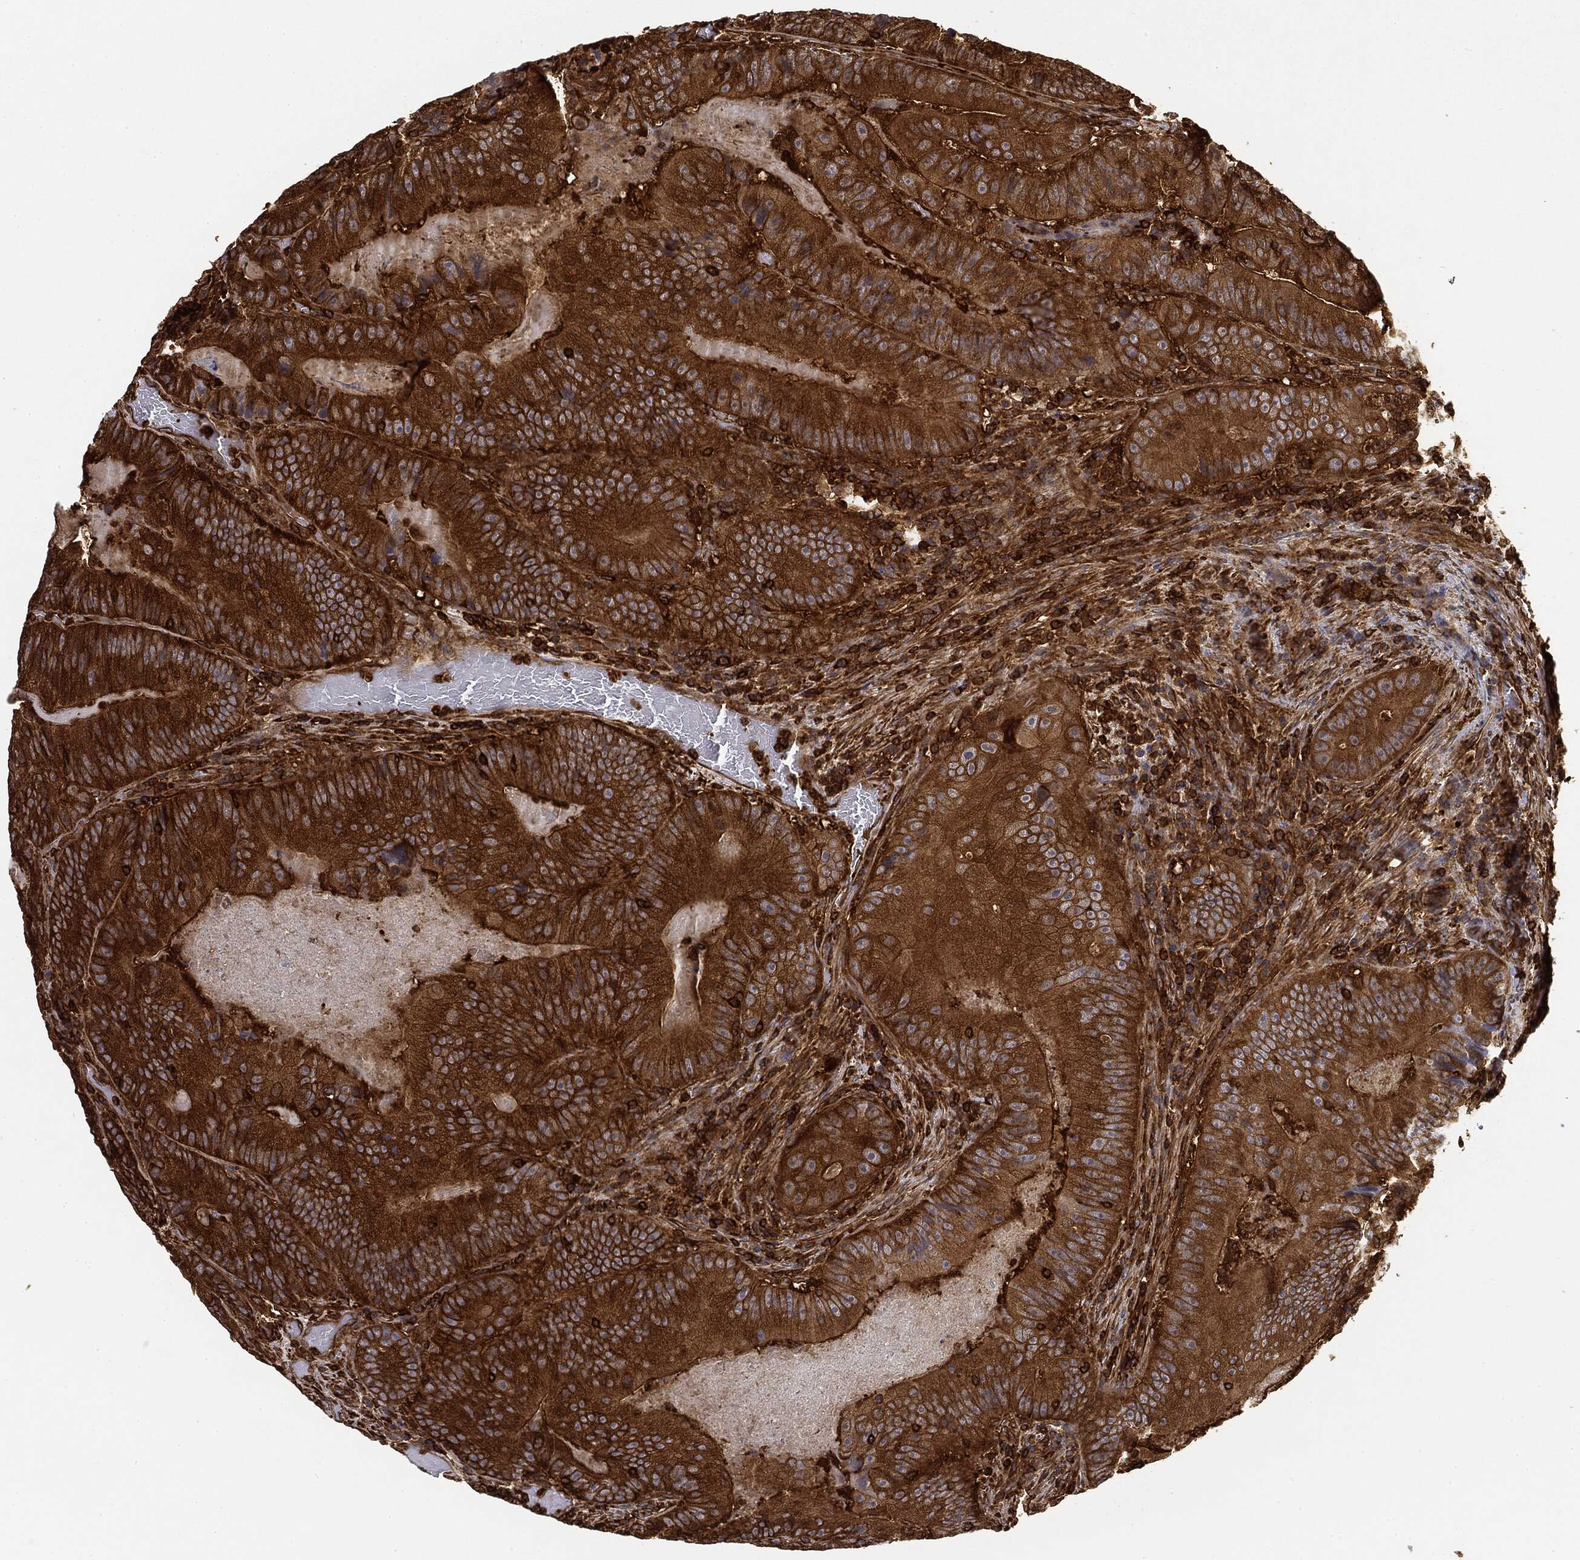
{"staining": {"intensity": "strong", "quantity": ">75%", "location": "cytoplasmic/membranous"}, "tissue": "colorectal cancer", "cell_type": "Tumor cells", "image_type": "cancer", "snomed": [{"axis": "morphology", "description": "Adenocarcinoma, NOS"}, {"axis": "topography", "description": "Colon"}], "caption": "Immunohistochemical staining of colorectal adenocarcinoma exhibits high levels of strong cytoplasmic/membranous expression in about >75% of tumor cells.", "gene": "WDR1", "patient": {"sex": "female", "age": 86}}